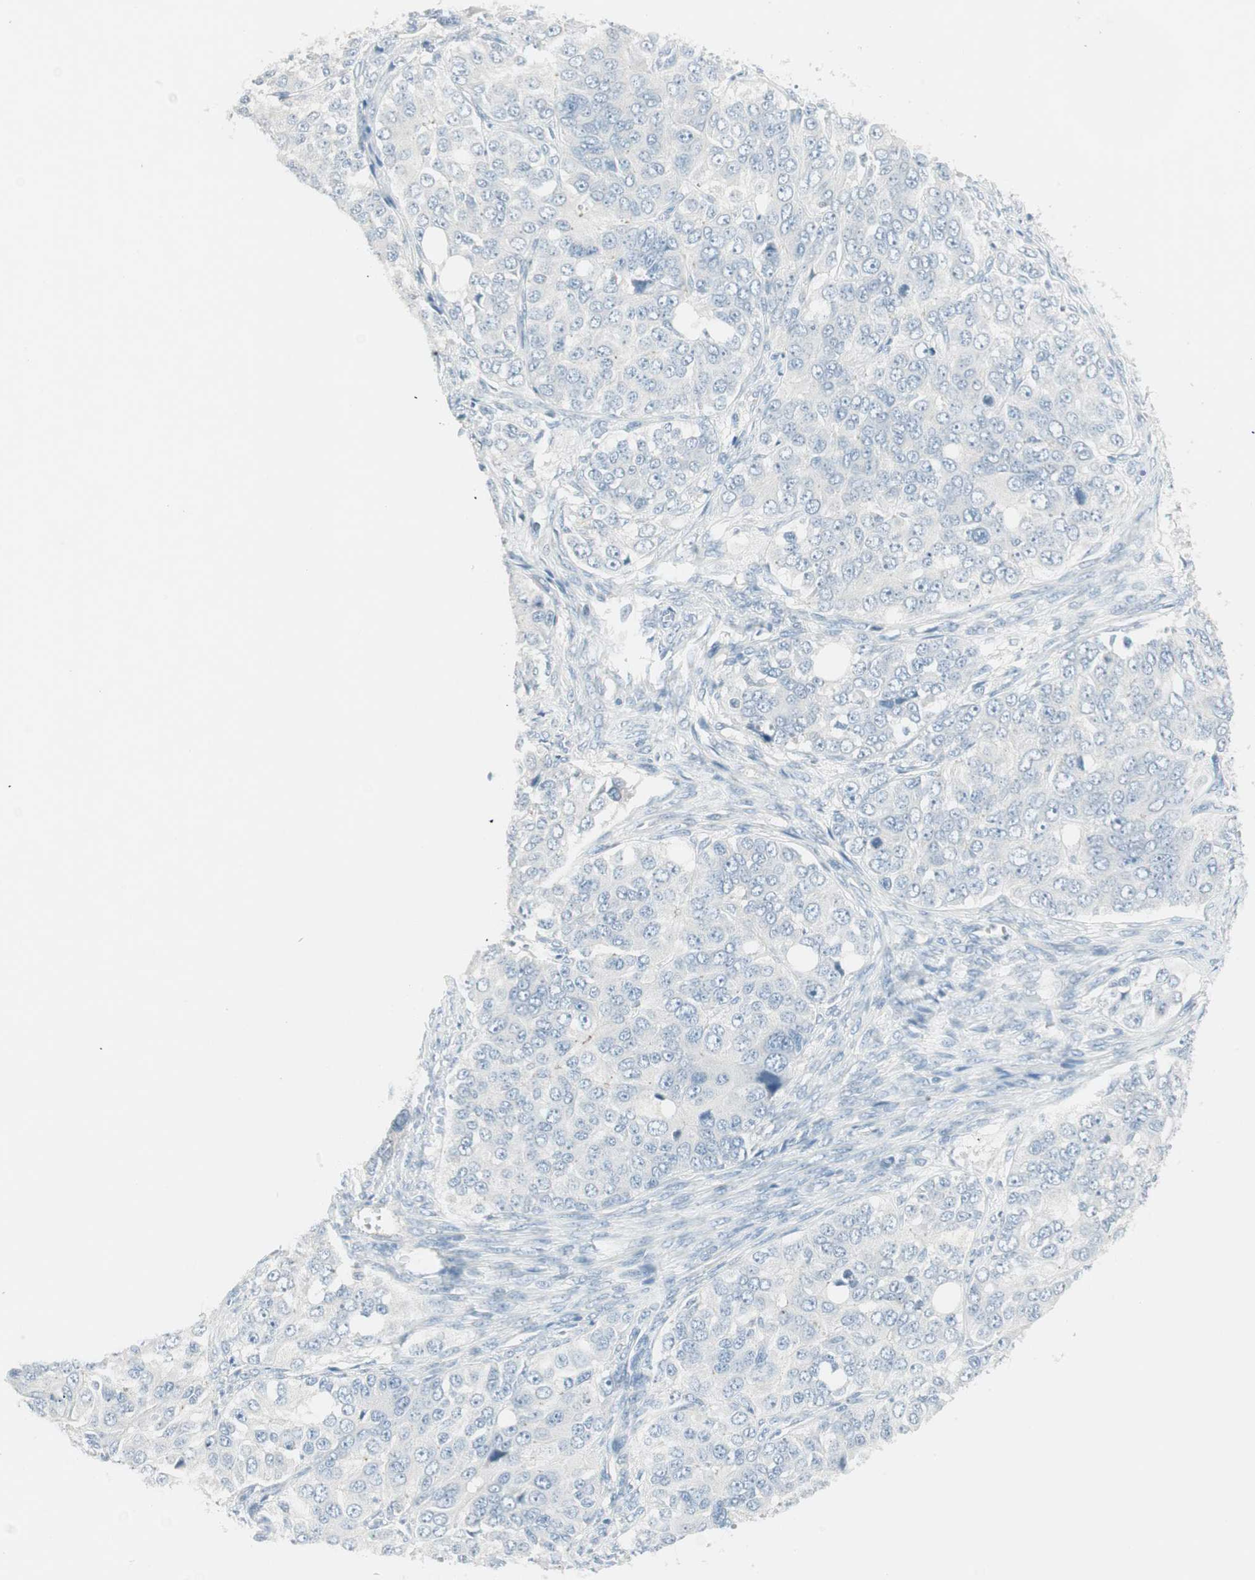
{"staining": {"intensity": "negative", "quantity": "none", "location": "none"}, "tissue": "ovarian cancer", "cell_type": "Tumor cells", "image_type": "cancer", "snomed": [{"axis": "morphology", "description": "Carcinoma, endometroid"}, {"axis": "topography", "description": "Ovary"}], "caption": "Immunohistochemical staining of human ovarian cancer reveals no significant expression in tumor cells. (DAB (3,3'-diaminobenzidine) IHC with hematoxylin counter stain).", "gene": "ITLN2", "patient": {"sex": "female", "age": 51}}